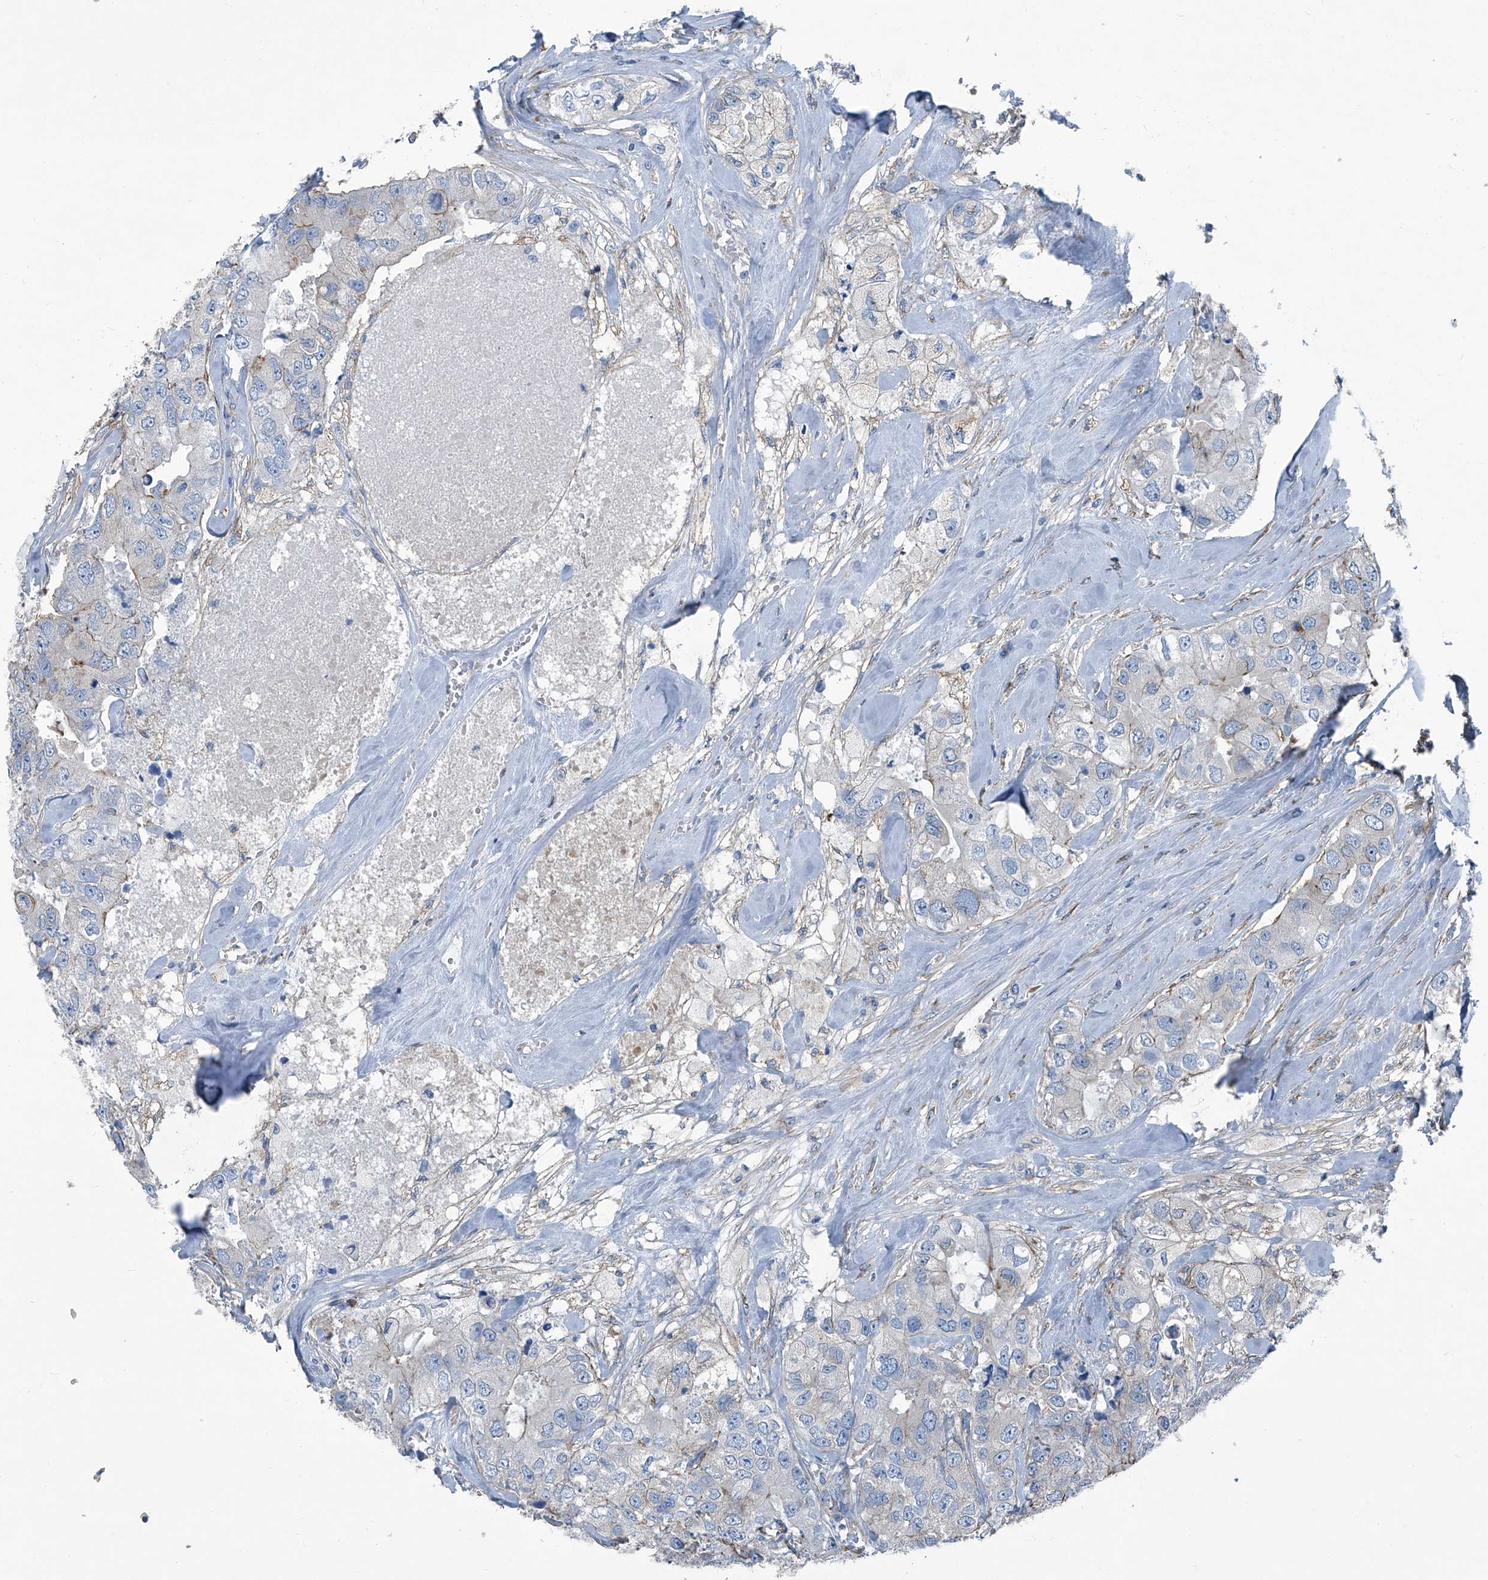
{"staining": {"intensity": "weak", "quantity": "<25%", "location": "cytoplasmic/membranous"}, "tissue": "breast cancer", "cell_type": "Tumor cells", "image_type": "cancer", "snomed": [{"axis": "morphology", "description": "Duct carcinoma"}, {"axis": "topography", "description": "Breast"}], "caption": "Tumor cells are negative for brown protein staining in intraductal carcinoma (breast).", "gene": "SEPTIN7", "patient": {"sex": "female", "age": 62}}